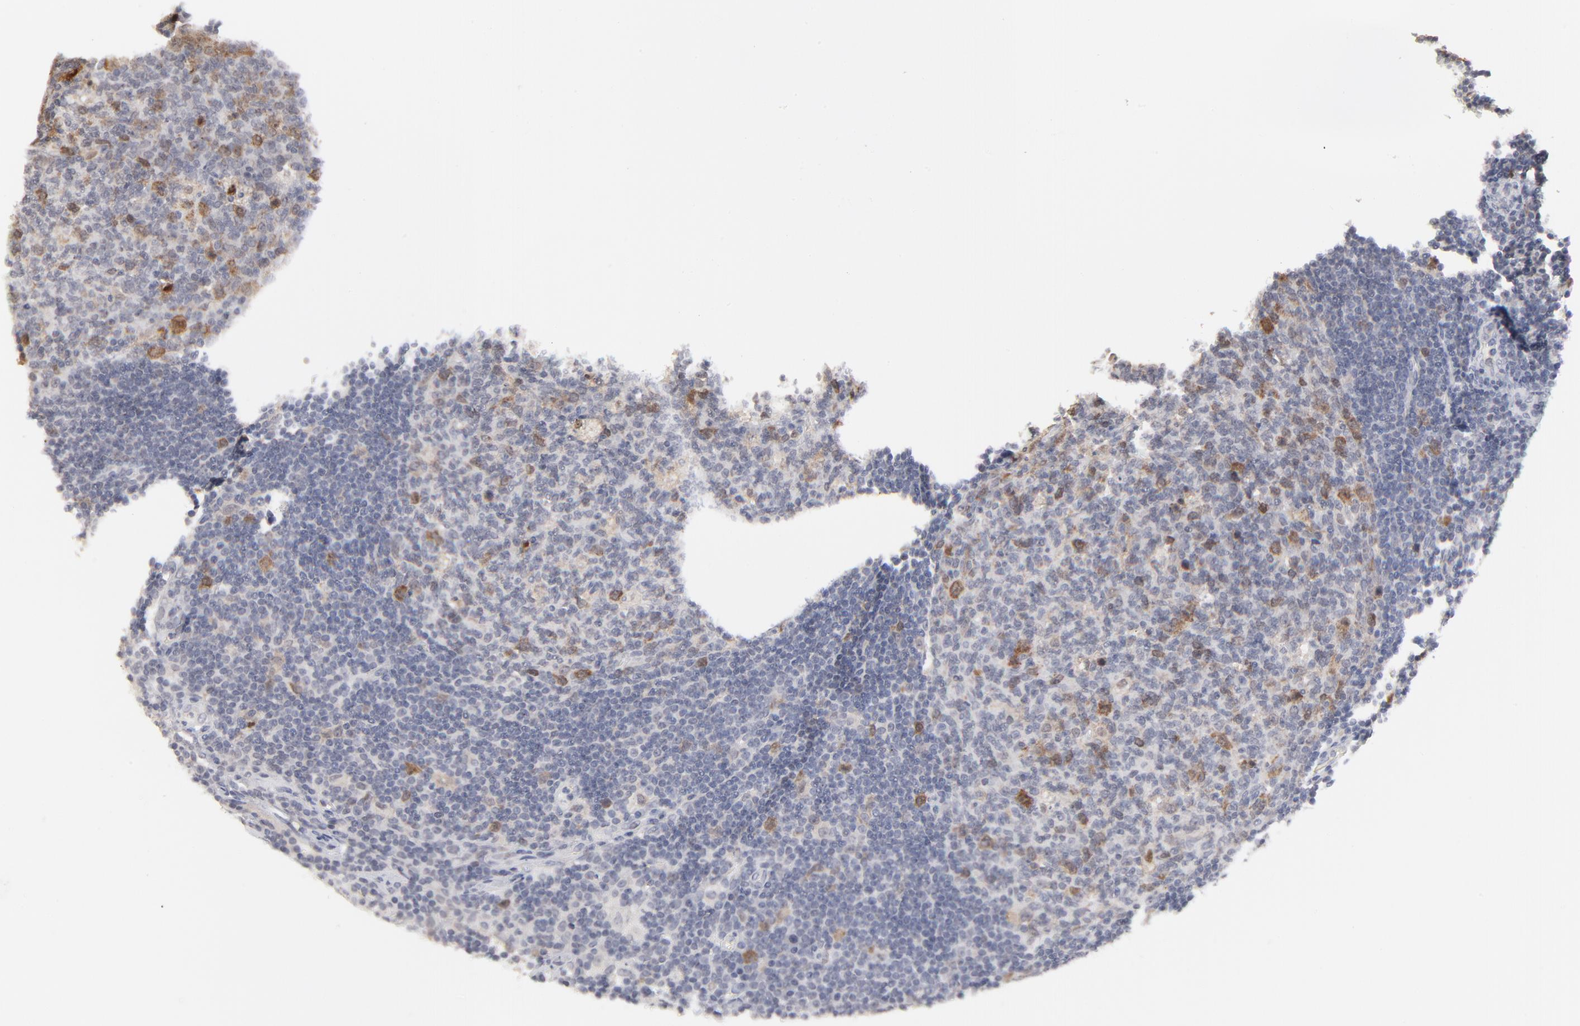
{"staining": {"intensity": "moderate", "quantity": "<25%", "location": "cytoplasmic/membranous"}, "tissue": "lymph node", "cell_type": "Germinal center cells", "image_type": "normal", "snomed": [{"axis": "morphology", "description": "Normal tissue, NOS"}, {"axis": "morphology", "description": "Squamous cell carcinoma, metastatic, NOS"}, {"axis": "topography", "description": "Lymph node"}], "caption": "Protein positivity by immunohistochemistry displays moderate cytoplasmic/membranous staining in approximately <25% of germinal center cells in benign lymph node.", "gene": "AURKA", "patient": {"sex": "female", "age": 53}}